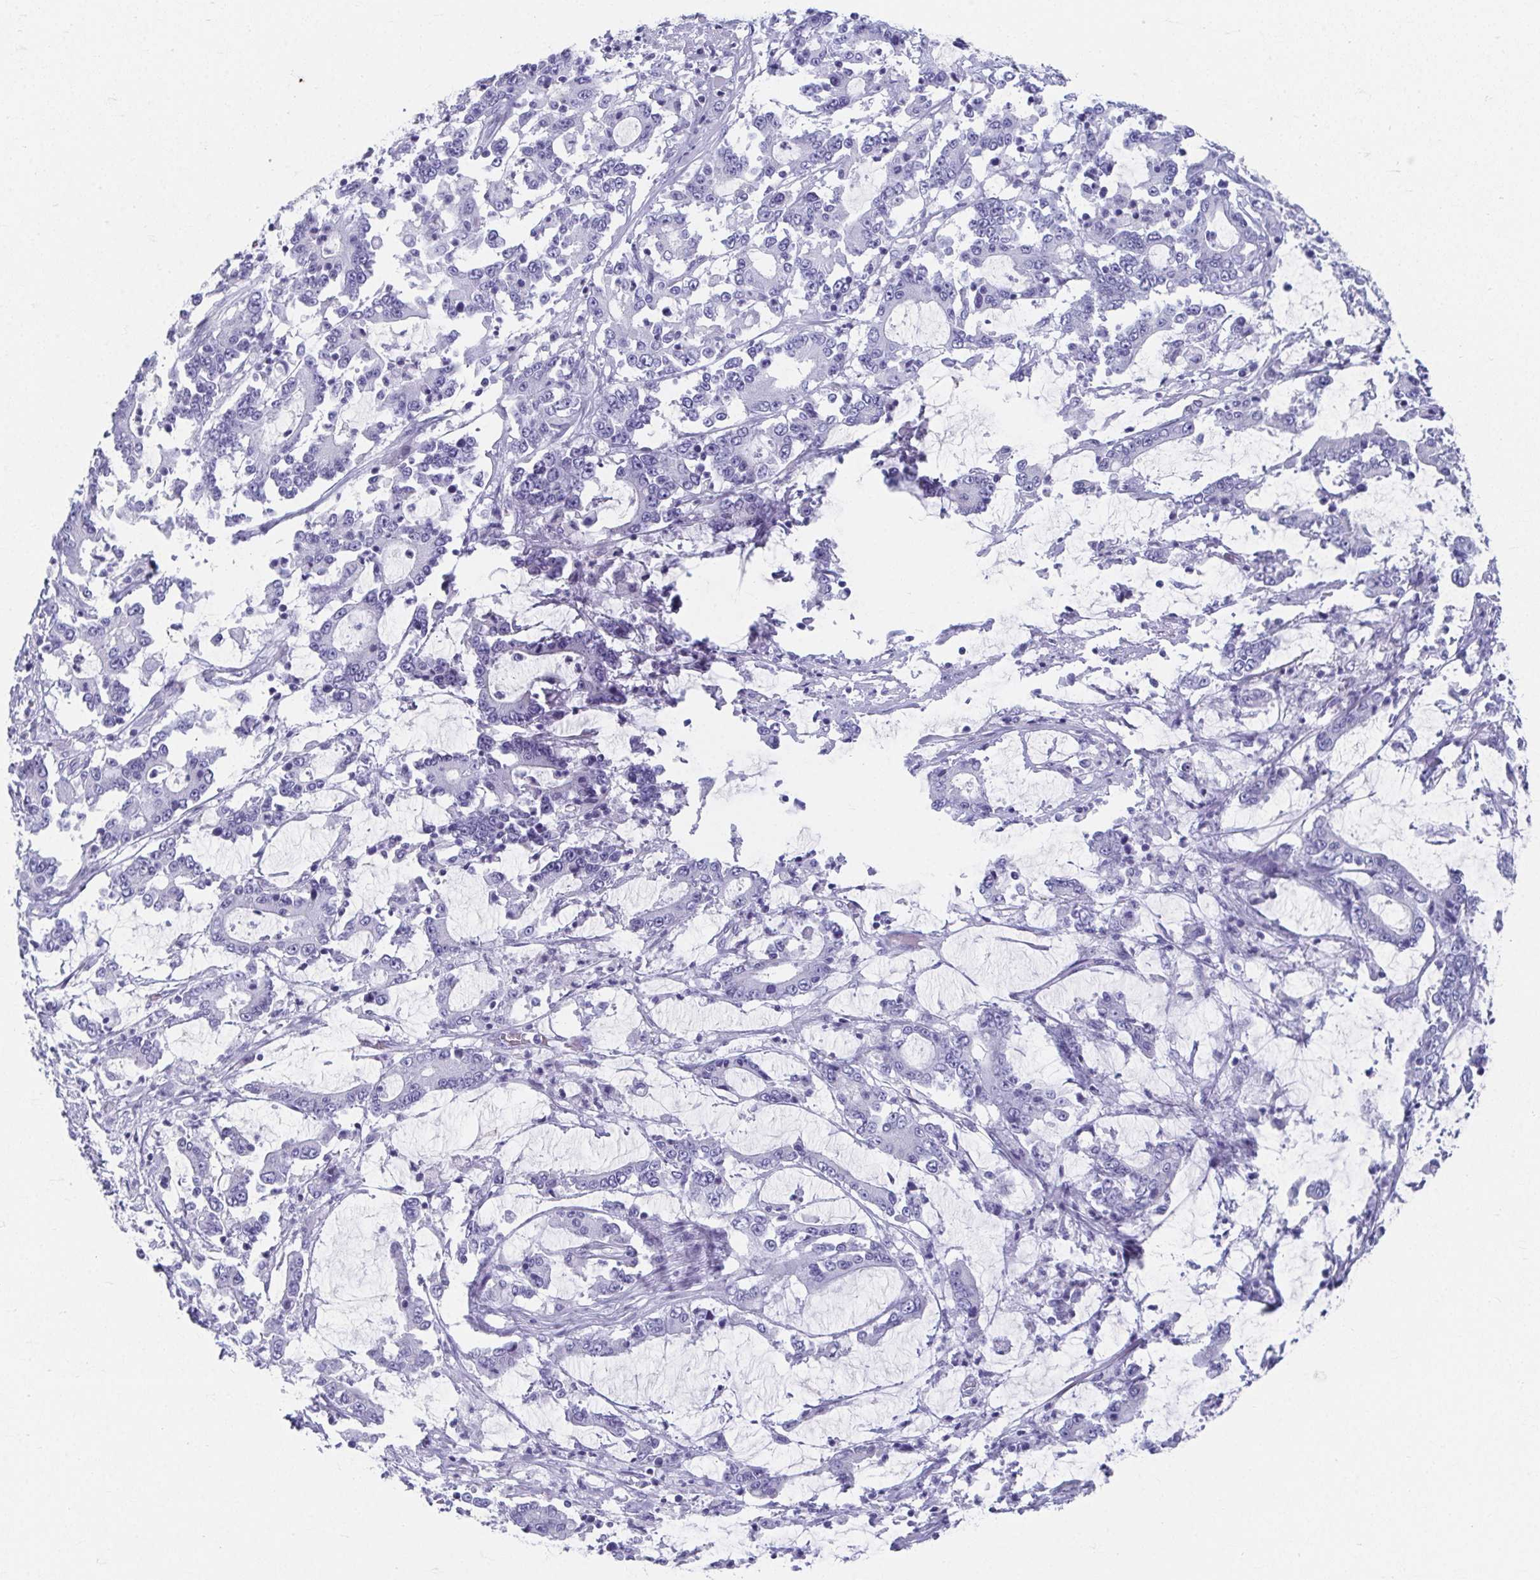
{"staining": {"intensity": "negative", "quantity": "none", "location": "none"}, "tissue": "stomach cancer", "cell_type": "Tumor cells", "image_type": "cancer", "snomed": [{"axis": "morphology", "description": "Adenocarcinoma, NOS"}, {"axis": "topography", "description": "Stomach, upper"}], "caption": "The micrograph displays no significant expression in tumor cells of stomach cancer (adenocarcinoma). Nuclei are stained in blue.", "gene": "GHRL", "patient": {"sex": "male", "age": 68}}